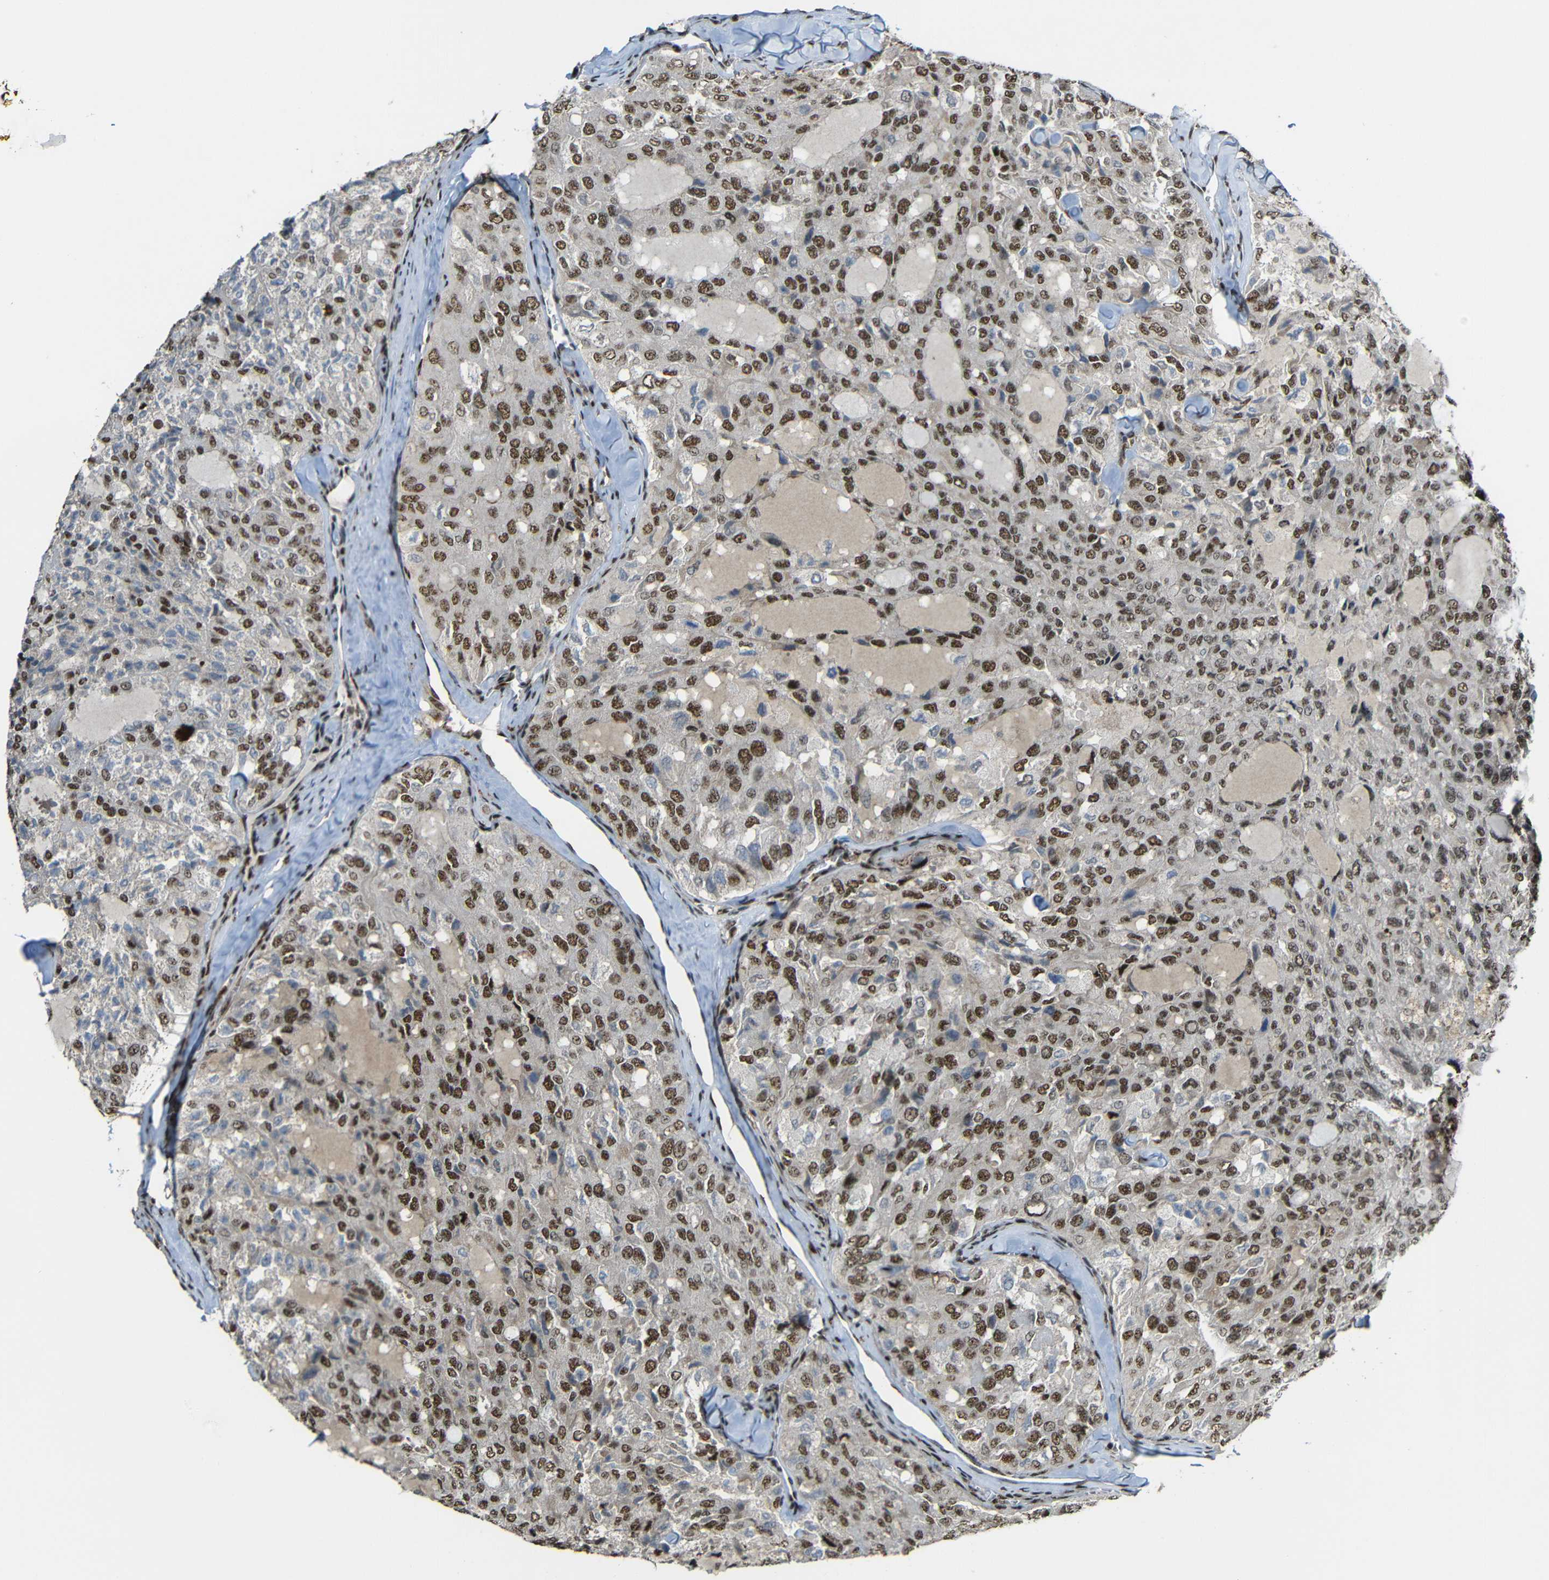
{"staining": {"intensity": "moderate", "quantity": ">75%", "location": "cytoplasmic/membranous,nuclear"}, "tissue": "thyroid cancer", "cell_type": "Tumor cells", "image_type": "cancer", "snomed": [{"axis": "morphology", "description": "Follicular adenoma carcinoma, NOS"}, {"axis": "topography", "description": "Thyroid gland"}], "caption": "Thyroid cancer (follicular adenoma carcinoma) stained with DAB (3,3'-diaminobenzidine) immunohistochemistry exhibits medium levels of moderate cytoplasmic/membranous and nuclear staining in approximately >75% of tumor cells. Immunohistochemistry (ihc) stains the protein in brown and the nuclei are stained blue.", "gene": "TCF7L2", "patient": {"sex": "male", "age": 75}}